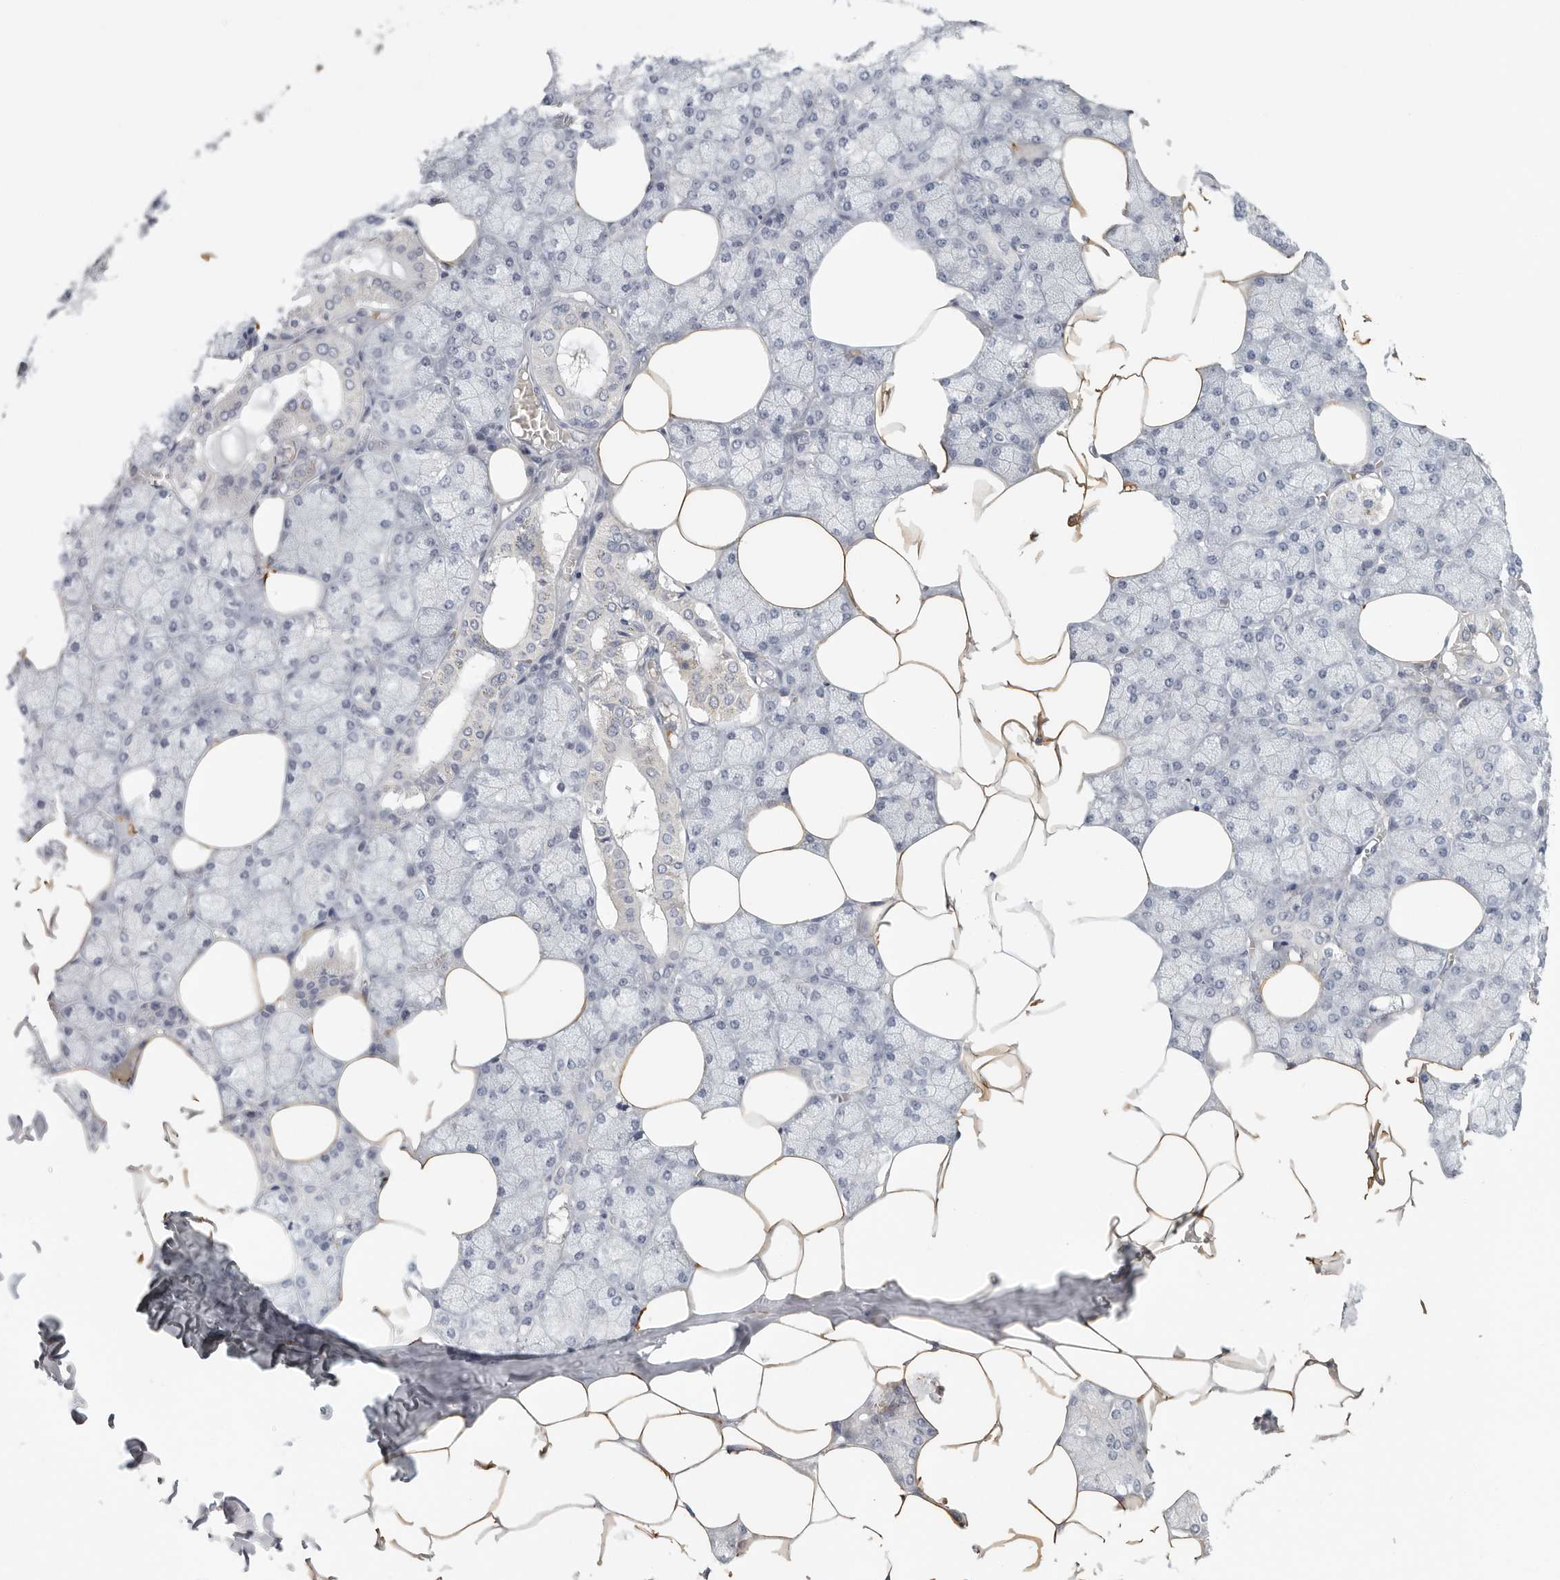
{"staining": {"intensity": "negative", "quantity": "none", "location": "none"}, "tissue": "salivary gland", "cell_type": "Glandular cells", "image_type": "normal", "snomed": [{"axis": "morphology", "description": "Normal tissue, NOS"}, {"axis": "topography", "description": "Salivary gland"}], "caption": "Immunohistochemistry histopathology image of normal salivary gland stained for a protein (brown), which reveals no positivity in glandular cells. (DAB (3,3'-diaminobenzidine) immunohistochemistry (IHC) with hematoxylin counter stain).", "gene": "CFAP298", "patient": {"sex": "male", "age": 62}}